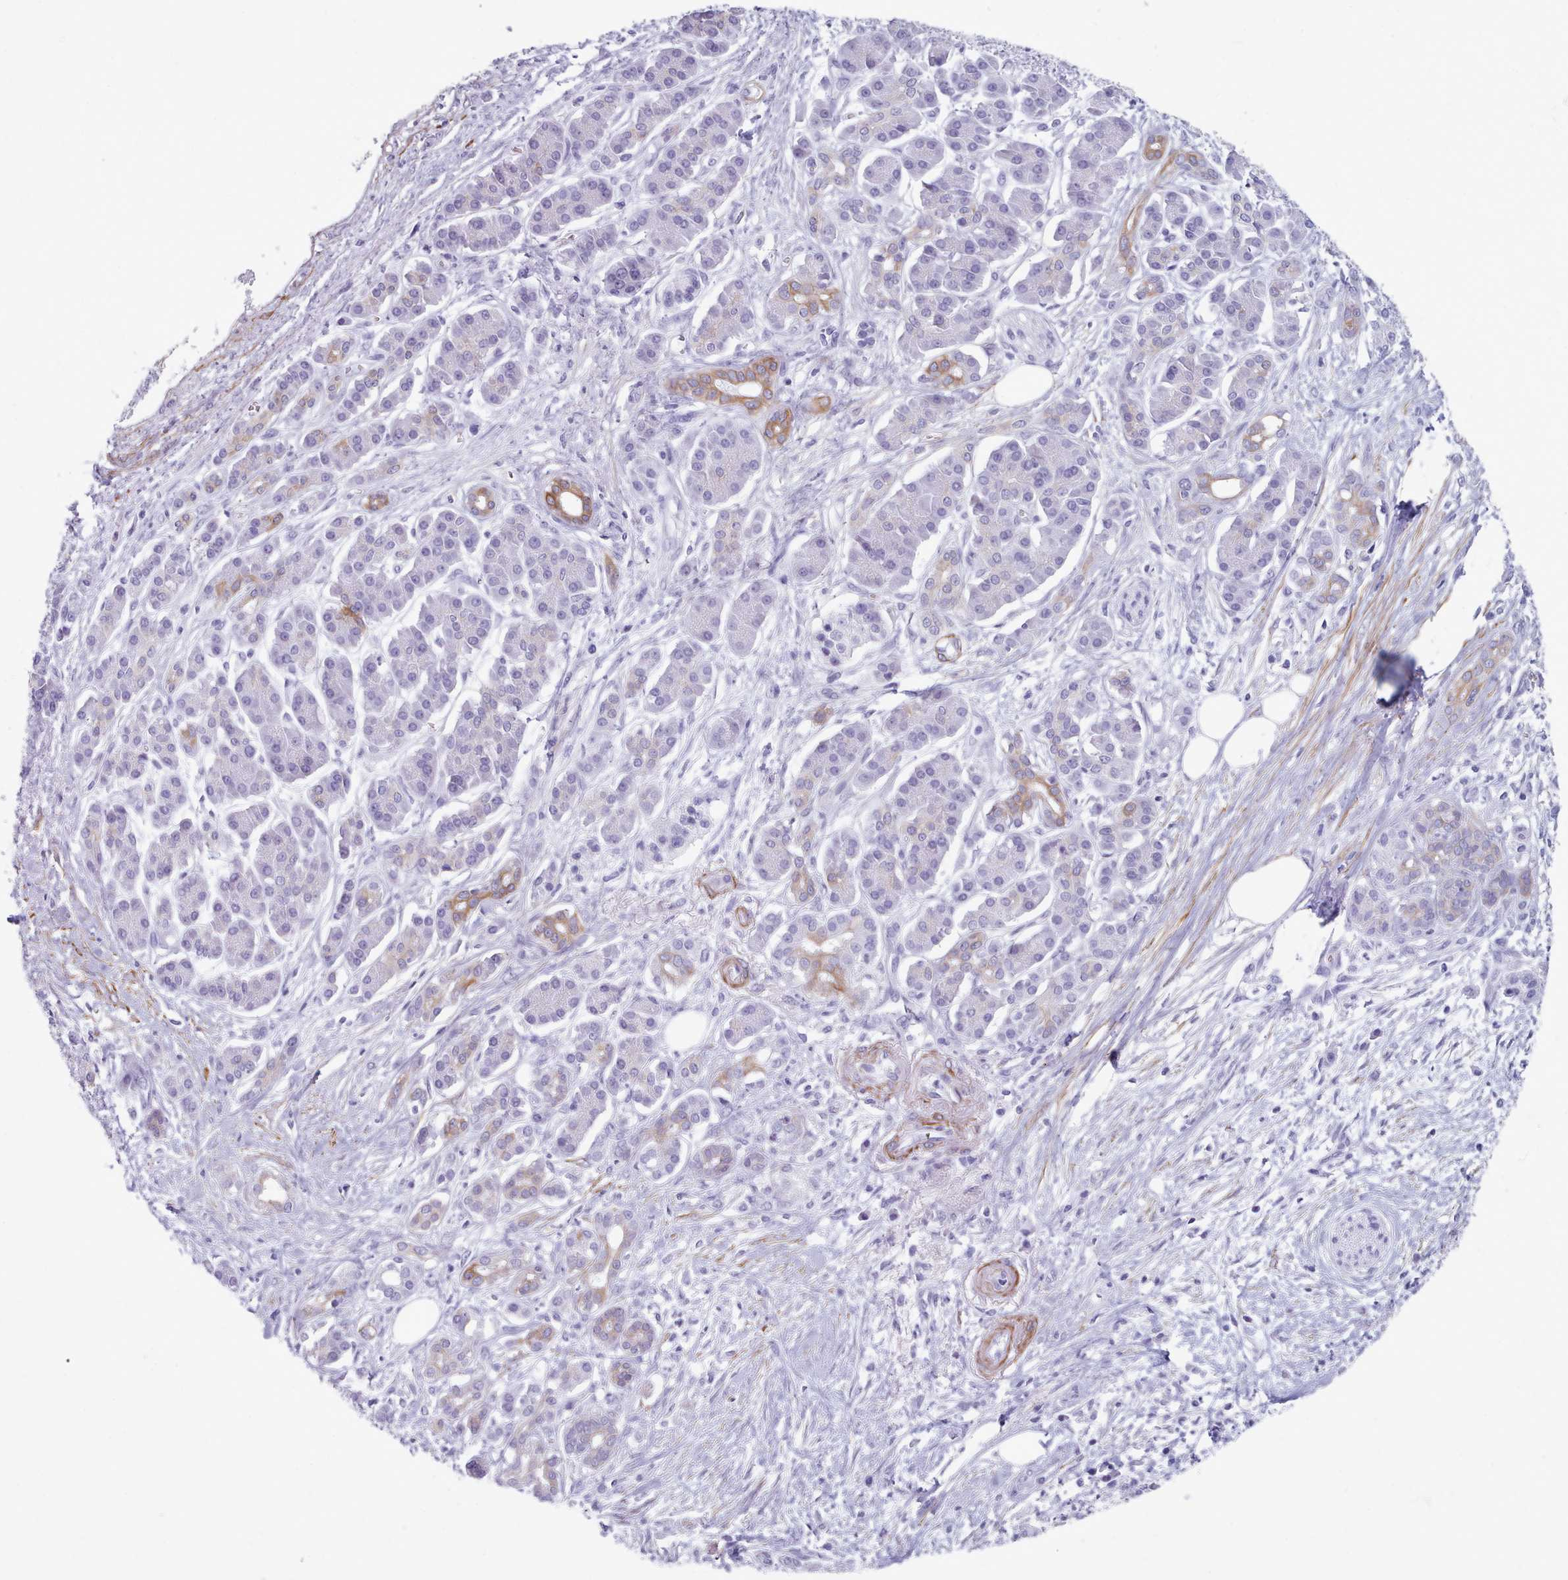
{"staining": {"intensity": "moderate", "quantity": "25%-75%", "location": "cytoplasmic/membranous"}, "tissue": "pancreatic cancer", "cell_type": "Tumor cells", "image_type": "cancer", "snomed": [{"axis": "morphology", "description": "Adenocarcinoma, NOS"}, {"axis": "topography", "description": "Pancreas"}], "caption": "The immunohistochemical stain highlights moderate cytoplasmic/membranous staining in tumor cells of pancreatic cancer (adenocarcinoma) tissue.", "gene": "FPGS", "patient": {"sex": "male", "age": 69}}